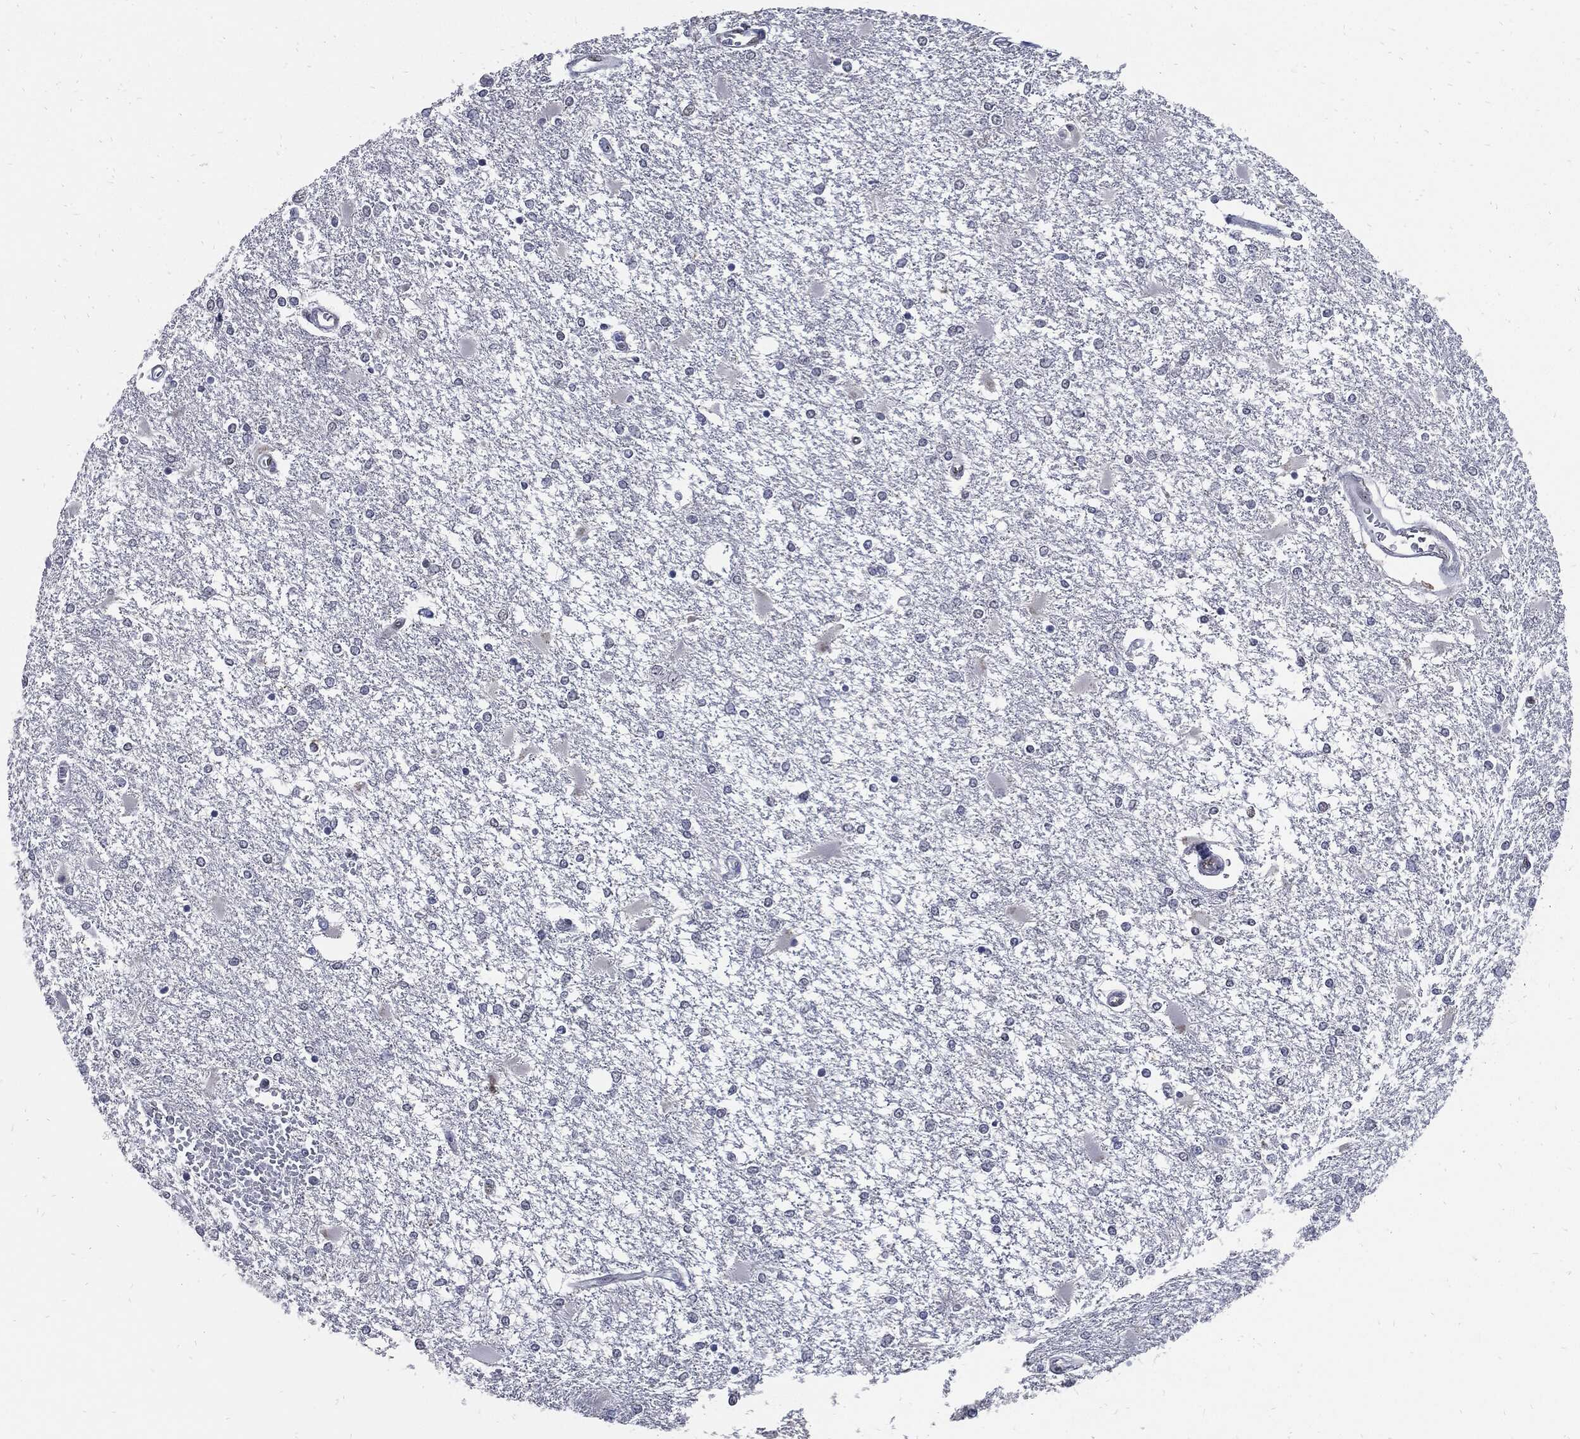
{"staining": {"intensity": "negative", "quantity": "none", "location": "none"}, "tissue": "glioma", "cell_type": "Tumor cells", "image_type": "cancer", "snomed": [{"axis": "morphology", "description": "Glioma, malignant, High grade"}, {"axis": "topography", "description": "Cerebral cortex"}], "caption": "The micrograph reveals no staining of tumor cells in glioma.", "gene": "NBN", "patient": {"sex": "male", "age": 79}}